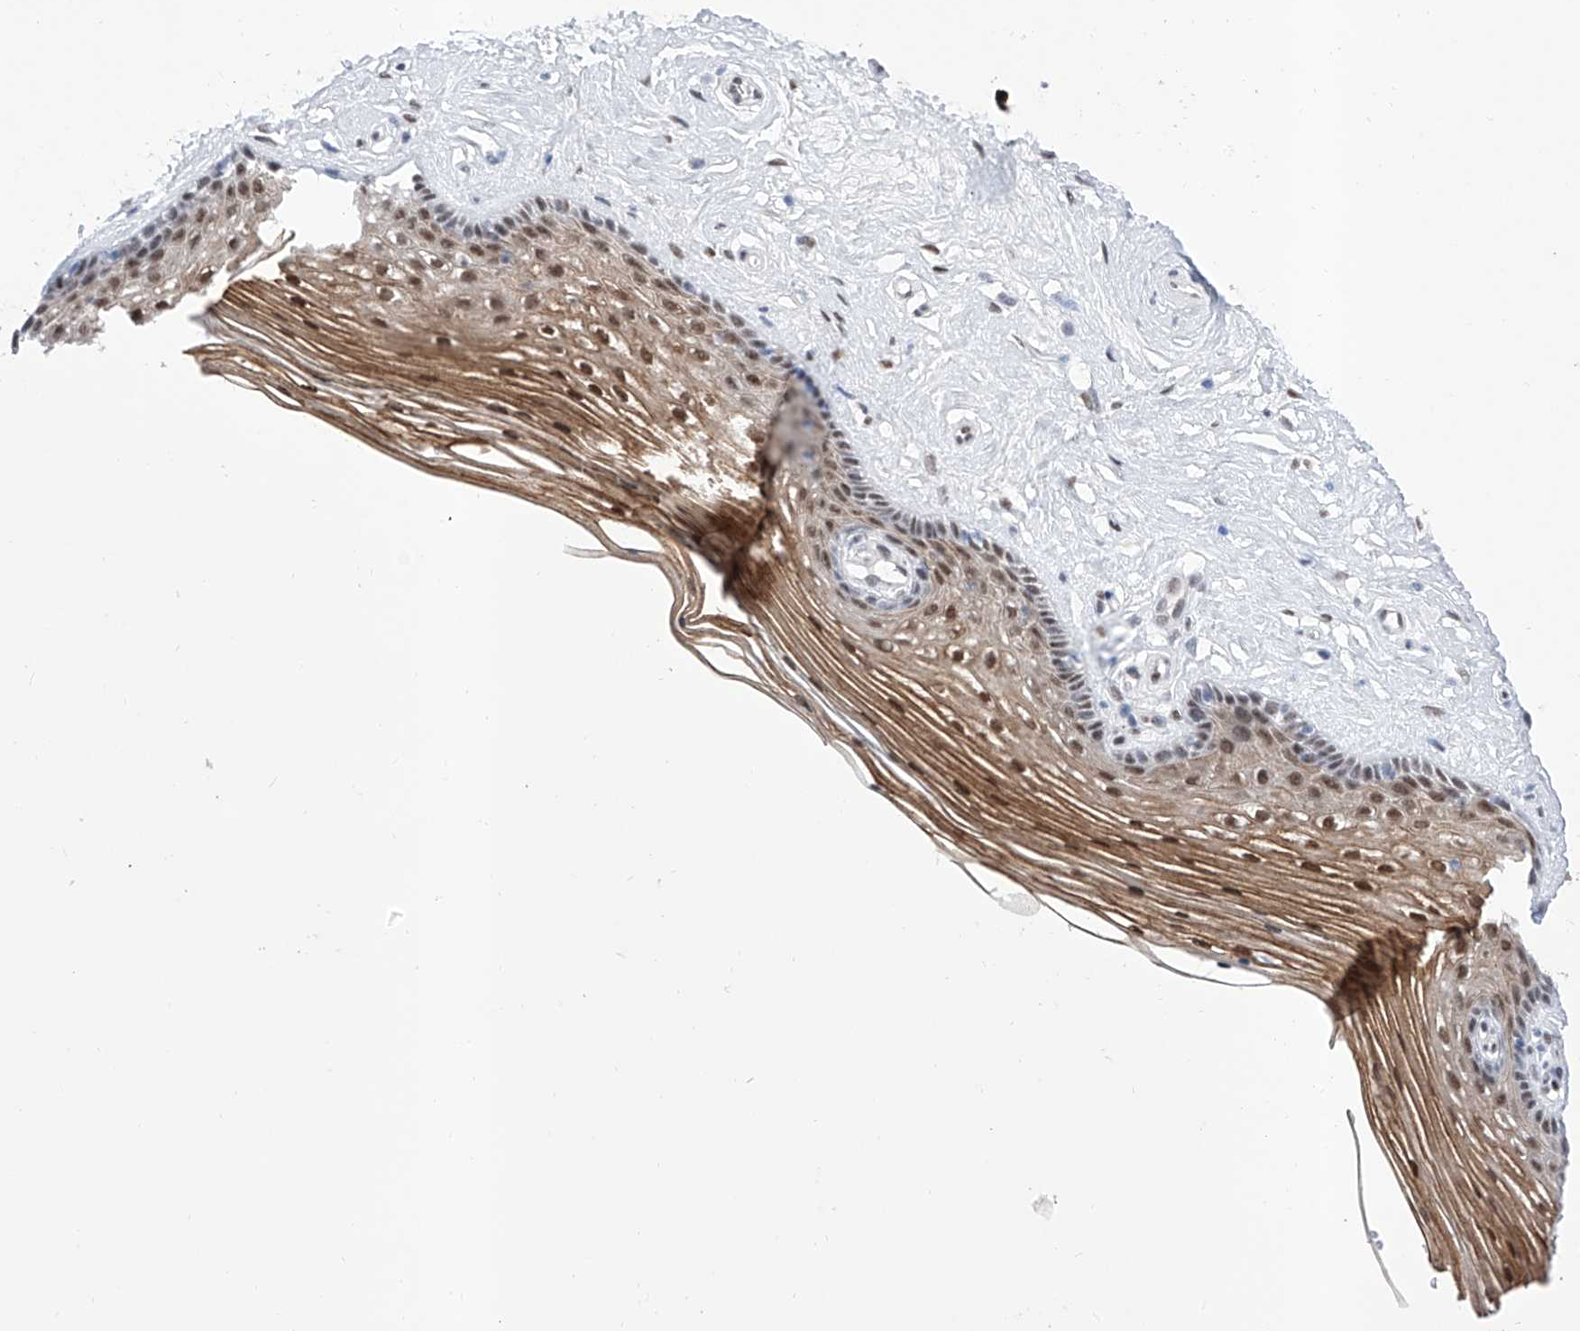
{"staining": {"intensity": "moderate", "quantity": ">75%", "location": "cytoplasmic/membranous,nuclear"}, "tissue": "vagina", "cell_type": "Squamous epithelial cells", "image_type": "normal", "snomed": [{"axis": "morphology", "description": "Normal tissue, NOS"}, {"axis": "topography", "description": "Vagina"}], "caption": "This histopathology image exhibits immunohistochemistry (IHC) staining of unremarkable vagina, with medium moderate cytoplasmic/membranous,nuclear staining in about >75% of squamous epithelial cells.", "gene": "ATN1", "patient": {"sex": "female", "age": 46}}